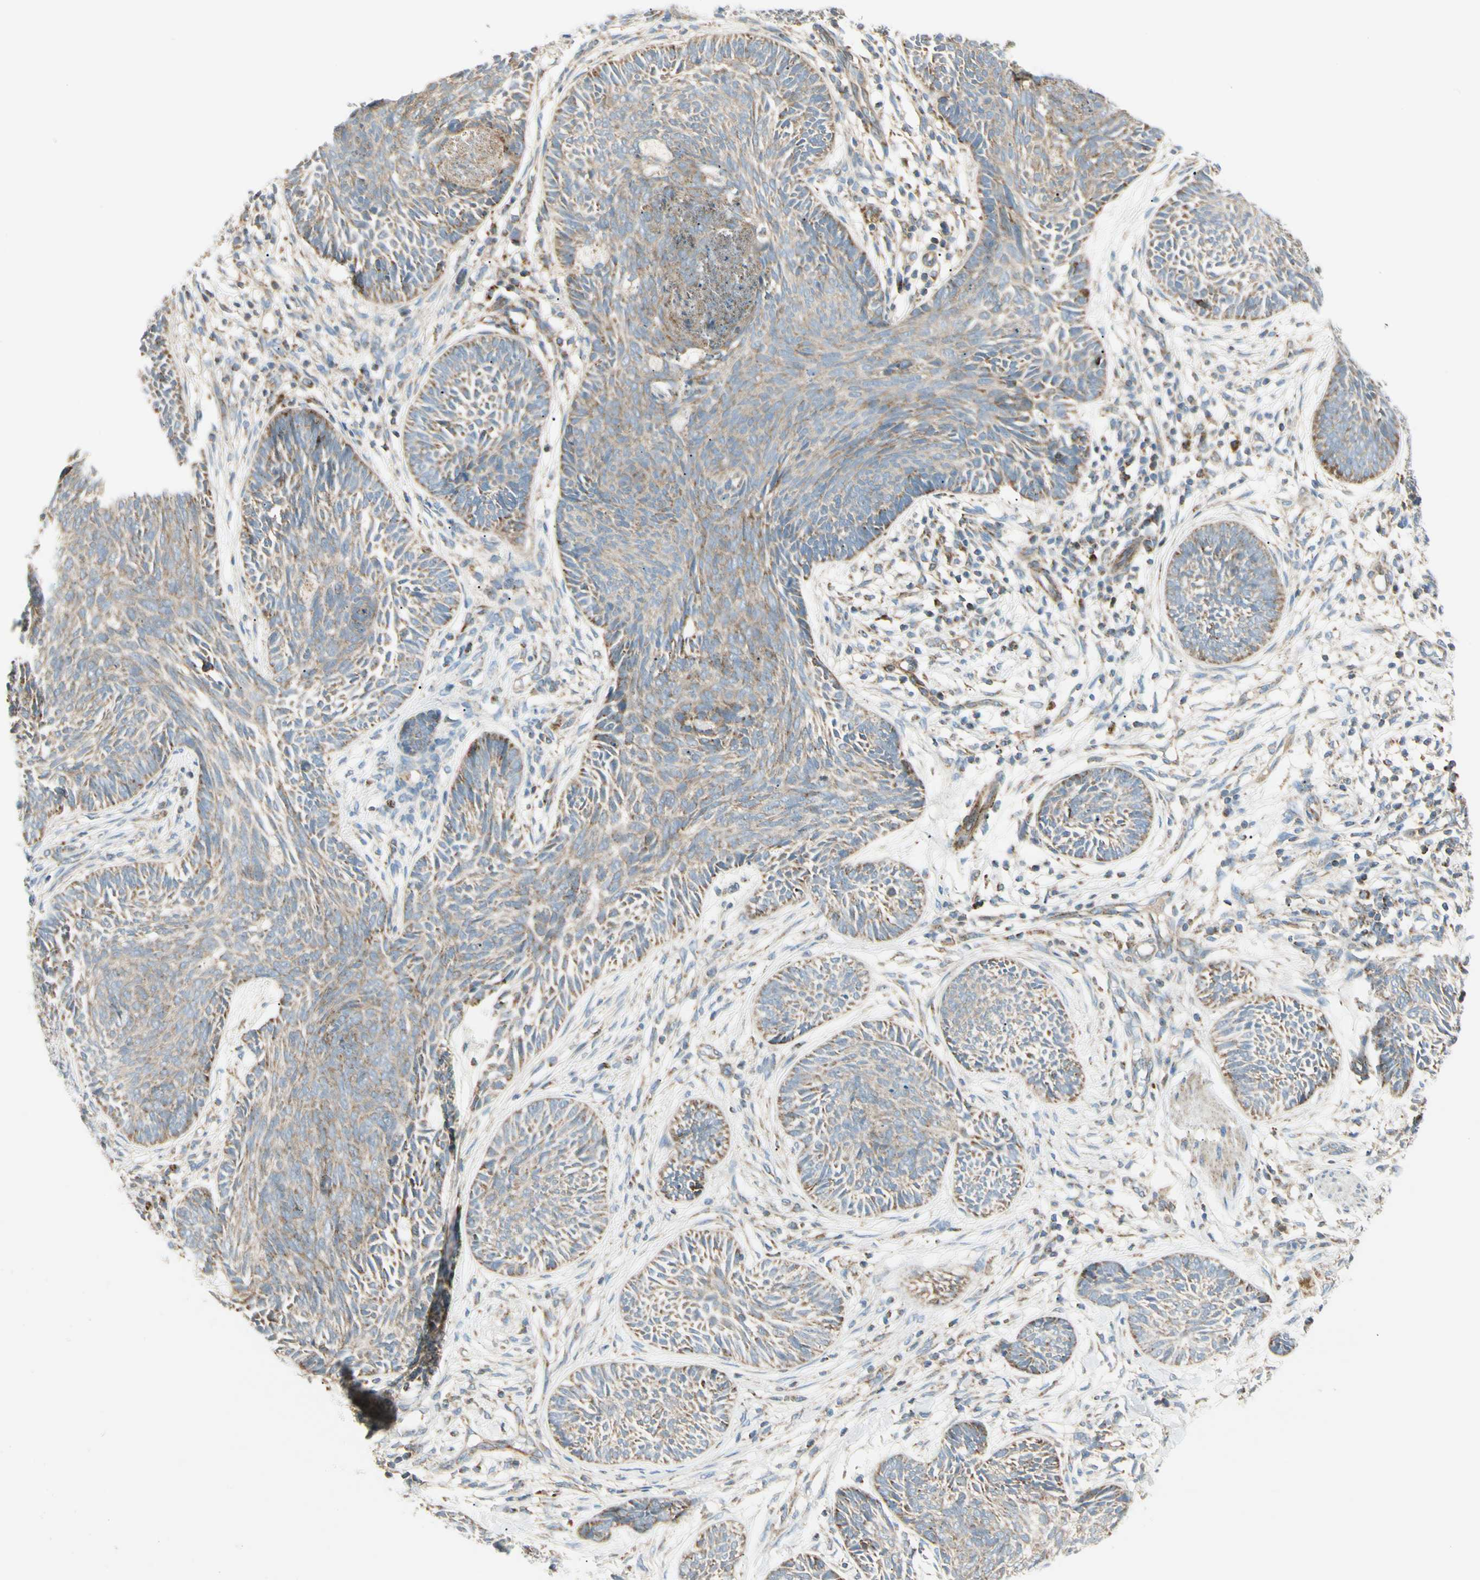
{"staining": {"intensity": "weak", "quantity": ">75%", "location": "cytoplasmic/membranous"}, "tissue": "skin cancer", "cell_type": "Tumor cells", "image_type": "cancer", "snomed": [{"axis": "morphology", "description": "Papilloma, NOS"}, {"axis": "morphology", "description": "Basal cell carcinoma"}, {"axis": "topography", "description": "Skin"}], "caption": "There is low levels of weak cytoplasmic/membranous expression in tumor cells of papilloma (skin), as demonstrated by immunohistochemical staining (brown color).", "gene": "TBC1D10A", "patient": {"sex": "male", "age": 87}}